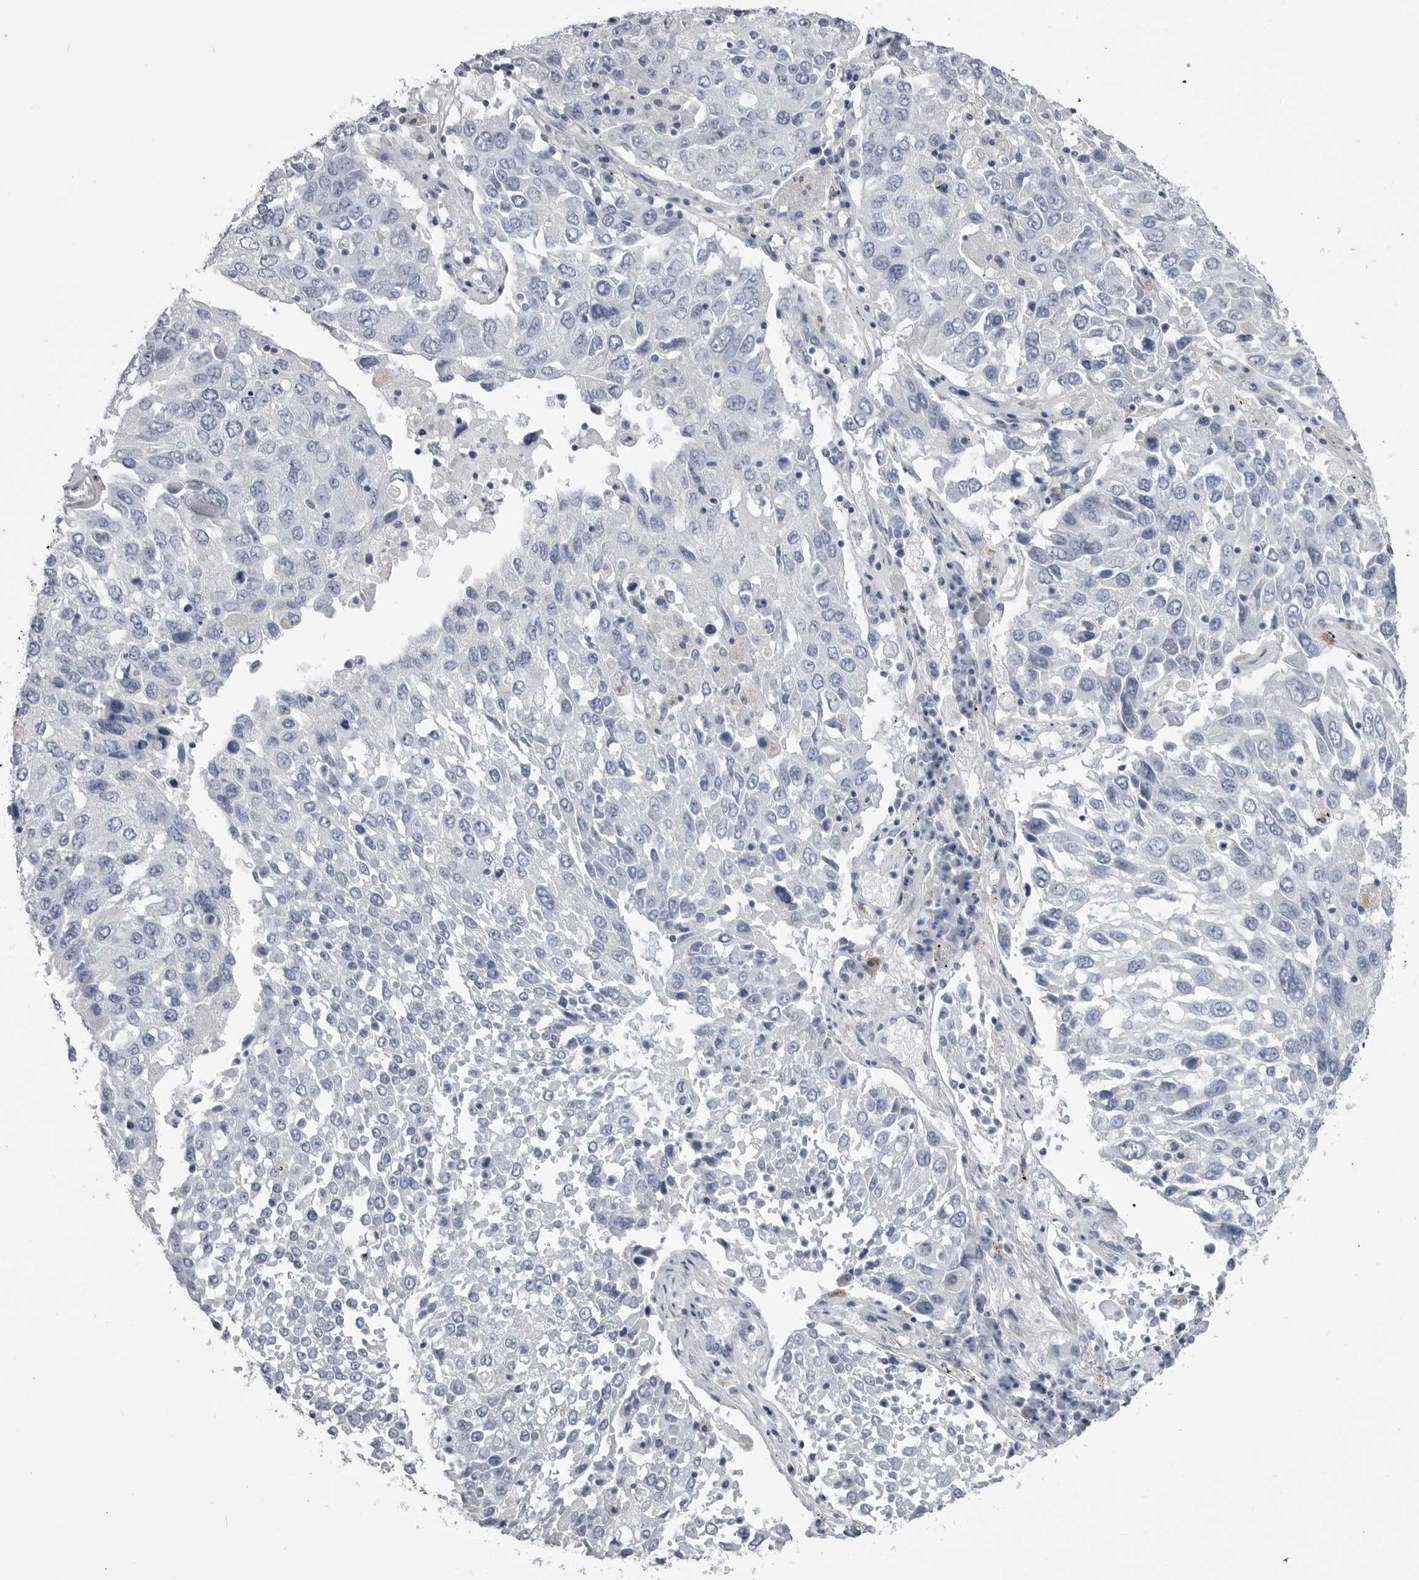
{"staining": {"intensity": "negative", "quantity": "none", "location": "none"}, "tissue": "lung cancer", "cell_type": "Tumor cells", "image_type": "cancer", "snomed": [{"axis": "morphology", "description": "Squamous cell carcinoma, NOS"}, {"axis": "topography", "description": "Lung"}], "caption": "Immunohistochemistry photomicrograph of neoplastic tissue: squamous cell carcinoma (lung) stained with DAB shows no significant protein expression in tumor cells. (Immunohistochemistry, brightfield microscopy, high magnification).", "gene": "ANK2", "patient": {"sex": "male", "age": 65}}